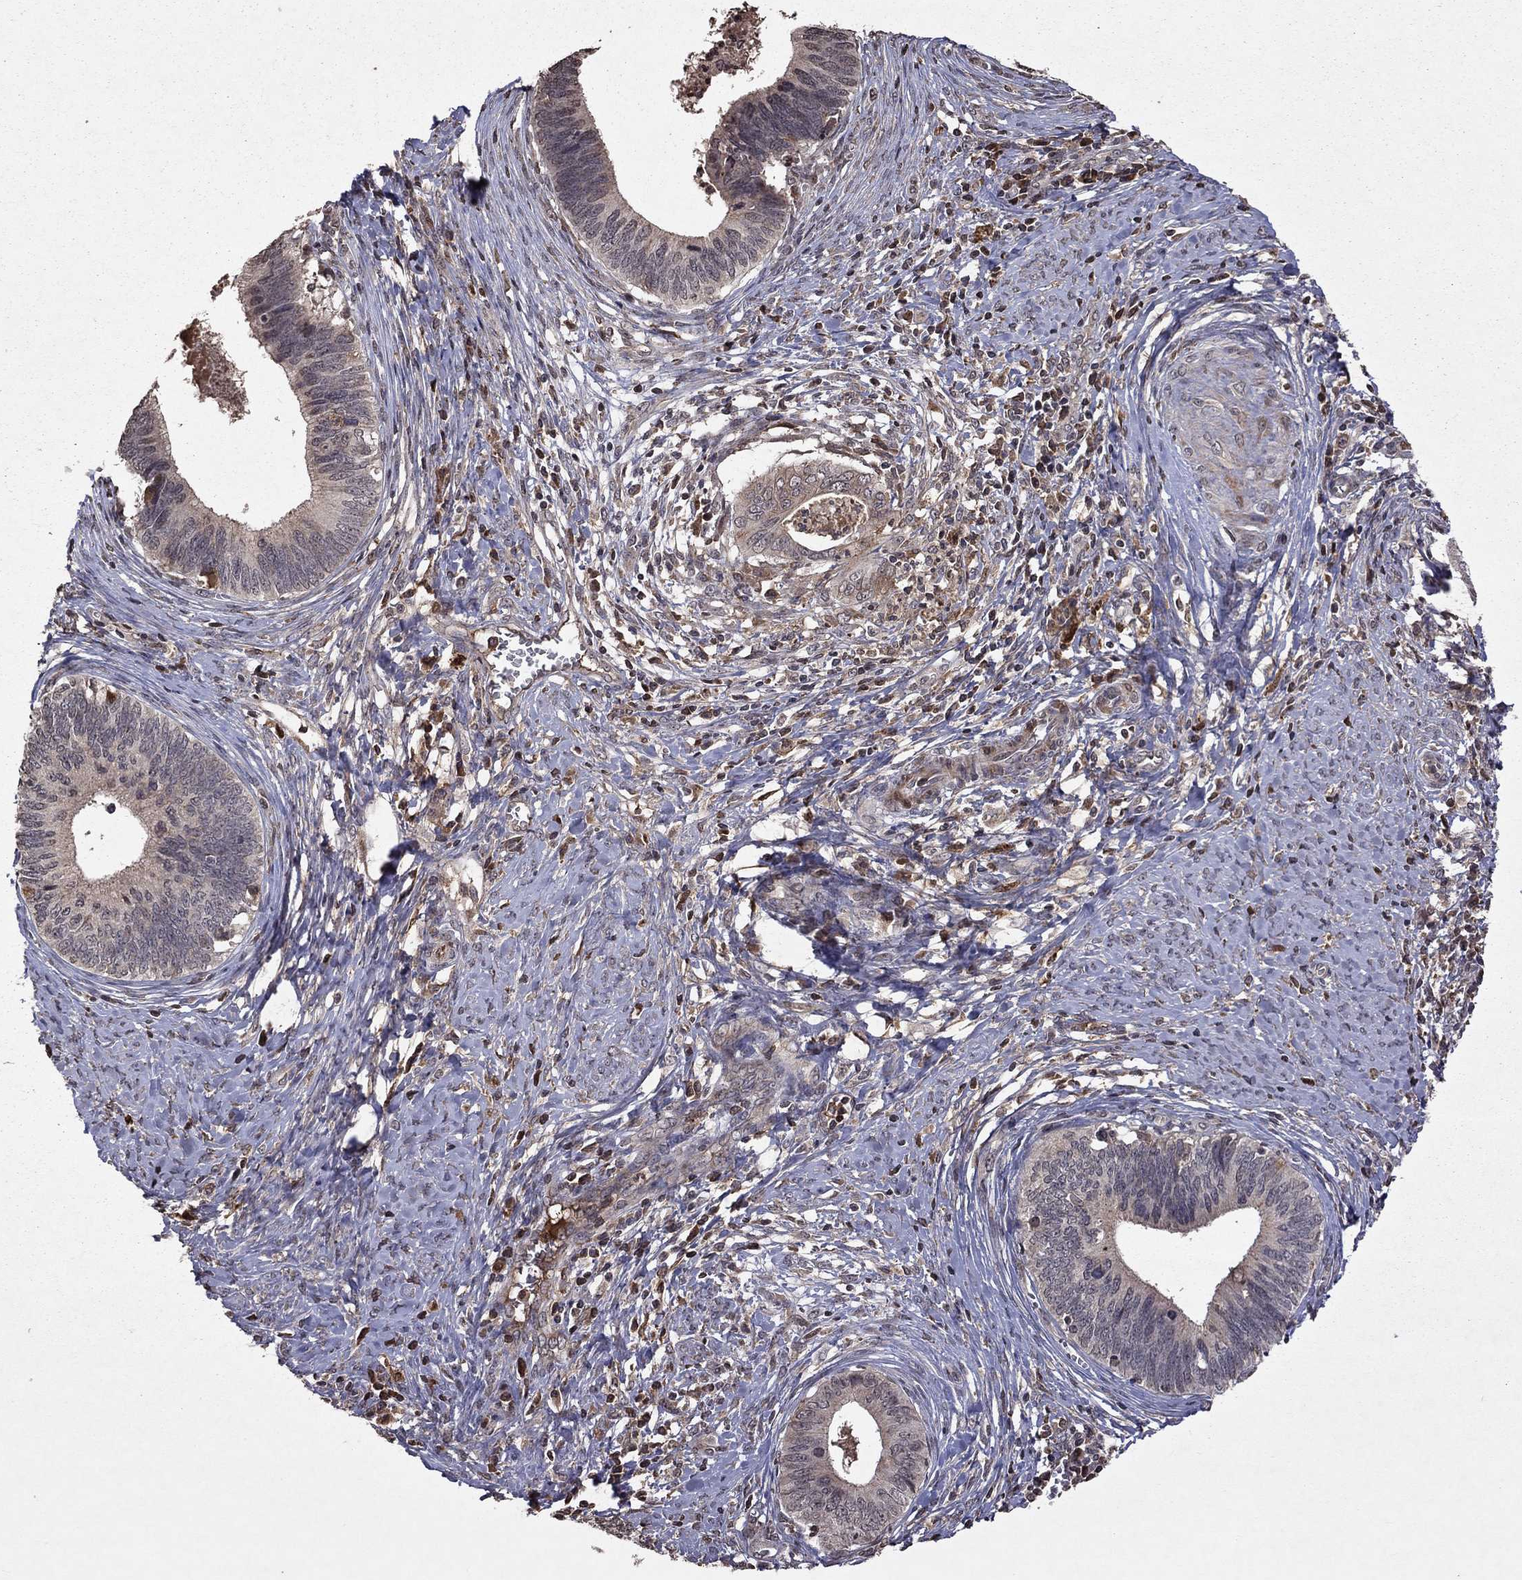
{"staining": {"intensity": "negative", "quantity": "none", "location": "none"}, "tissue": "cervical cancer", "cell_type": "Tumor cells", "image_type": "cancer", "snomed": [{"axis": "morphology", "description": "Adenocarcinoma, NOS"}, {"axis": "topography", "description": "Cervix"}], "caption": "Tumor cells are negative for brown protein staining in adenocarcinoma (cervical). (DAB (3,3'-diaminobenzidine) immunohistochemistry (IHC) visualized using brightfield microscopy, high magnification).", "gene": "NLGN1", "patient": {"sex": "female", "age": 42}}